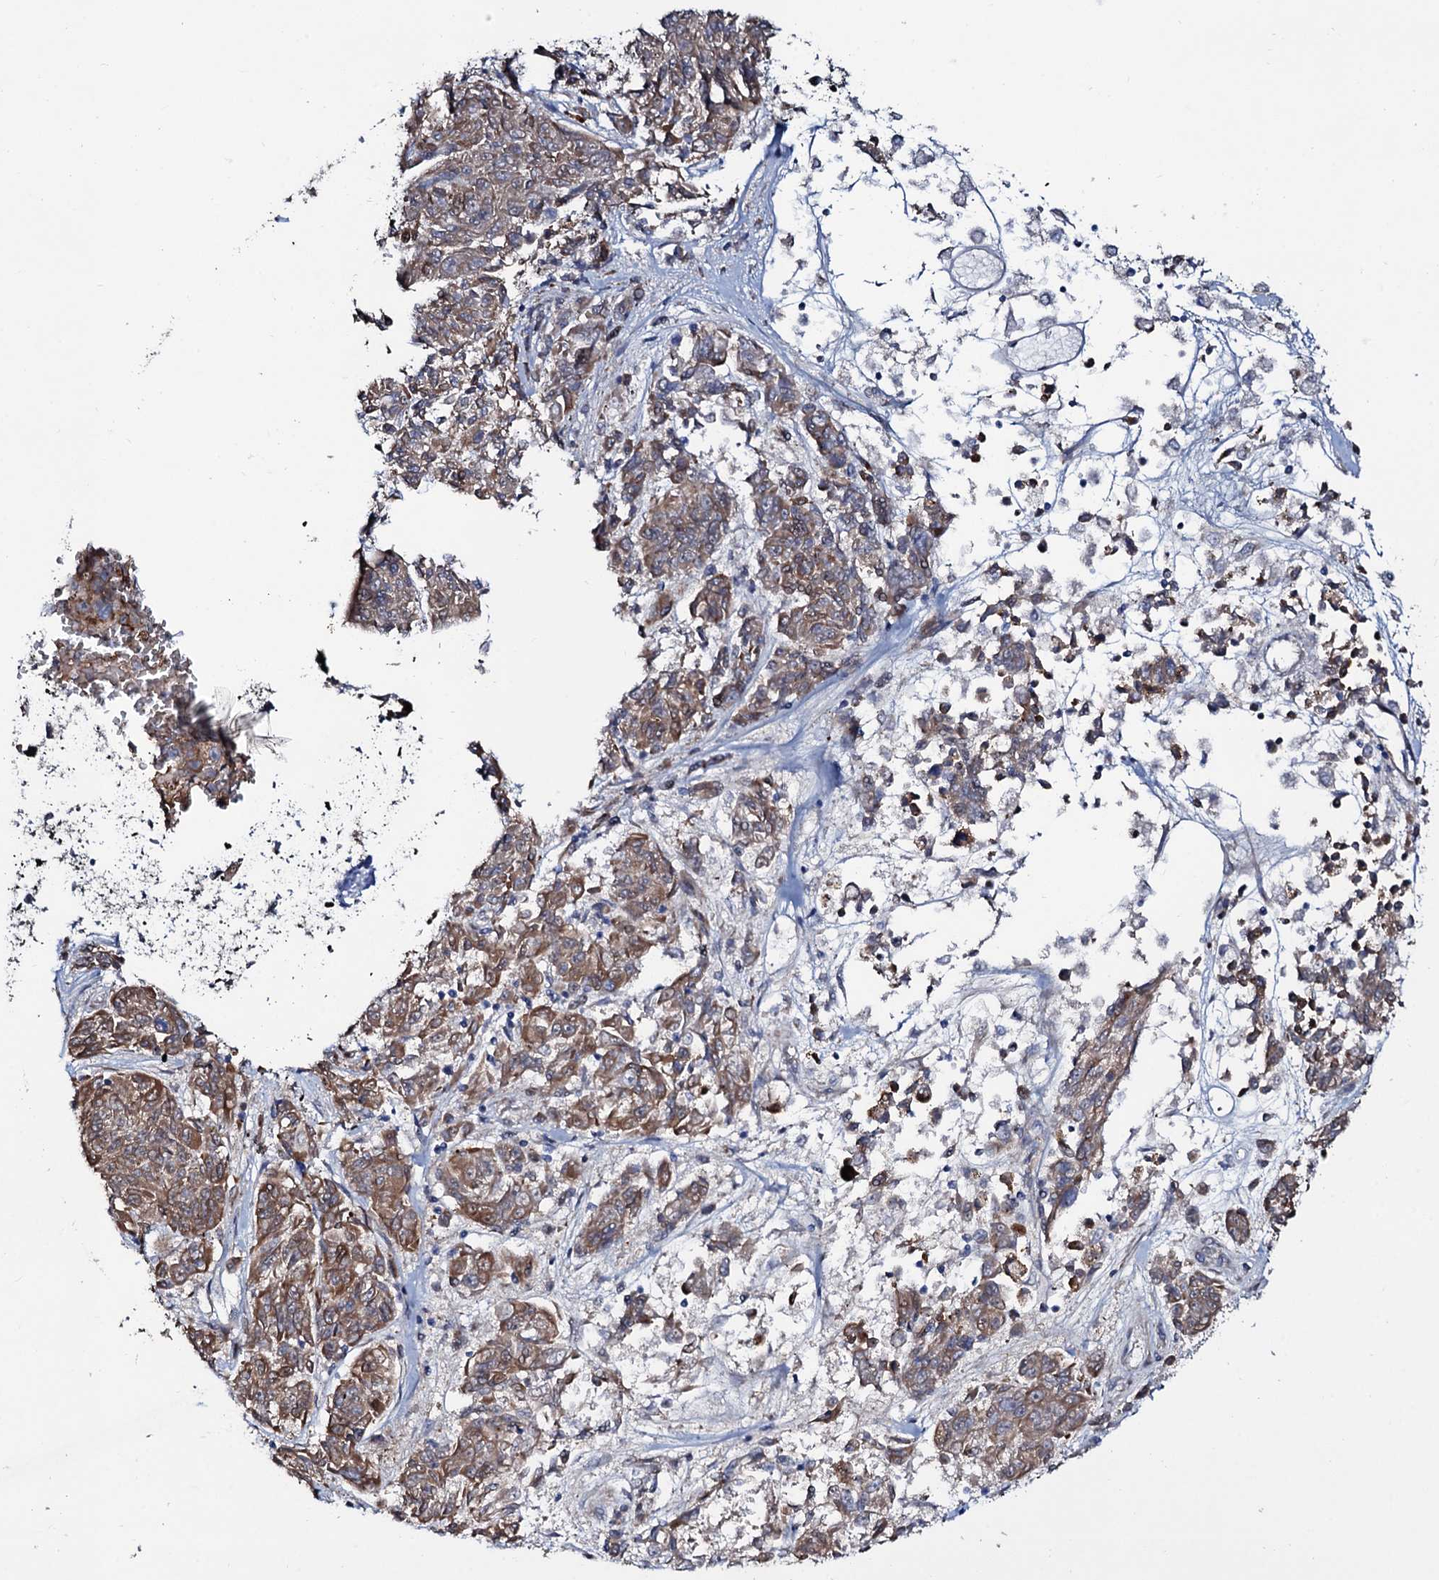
{"staining": {"intensity": "moderate", "quantity": "25%-75%", "location": "cytoplasmic/membranous"}, "tissue": "melanoma", "cell_type": "Tumor cells", "image_type": "cancer", "snomed": [{"axis": "morphology", "description": "Malignant melanoma, NOS"}, {"axis": "topography", "description": "Skin"}], "caption": "A high-resolution histopathology image shows immunohistochemistry staining of melanoma, which reveals moderate cytoplasmic/membranous staining in about 25%-75% of tumor cells.", "gene": "PPP1R3D", "patient": {"sex": "male", "age": 53}}